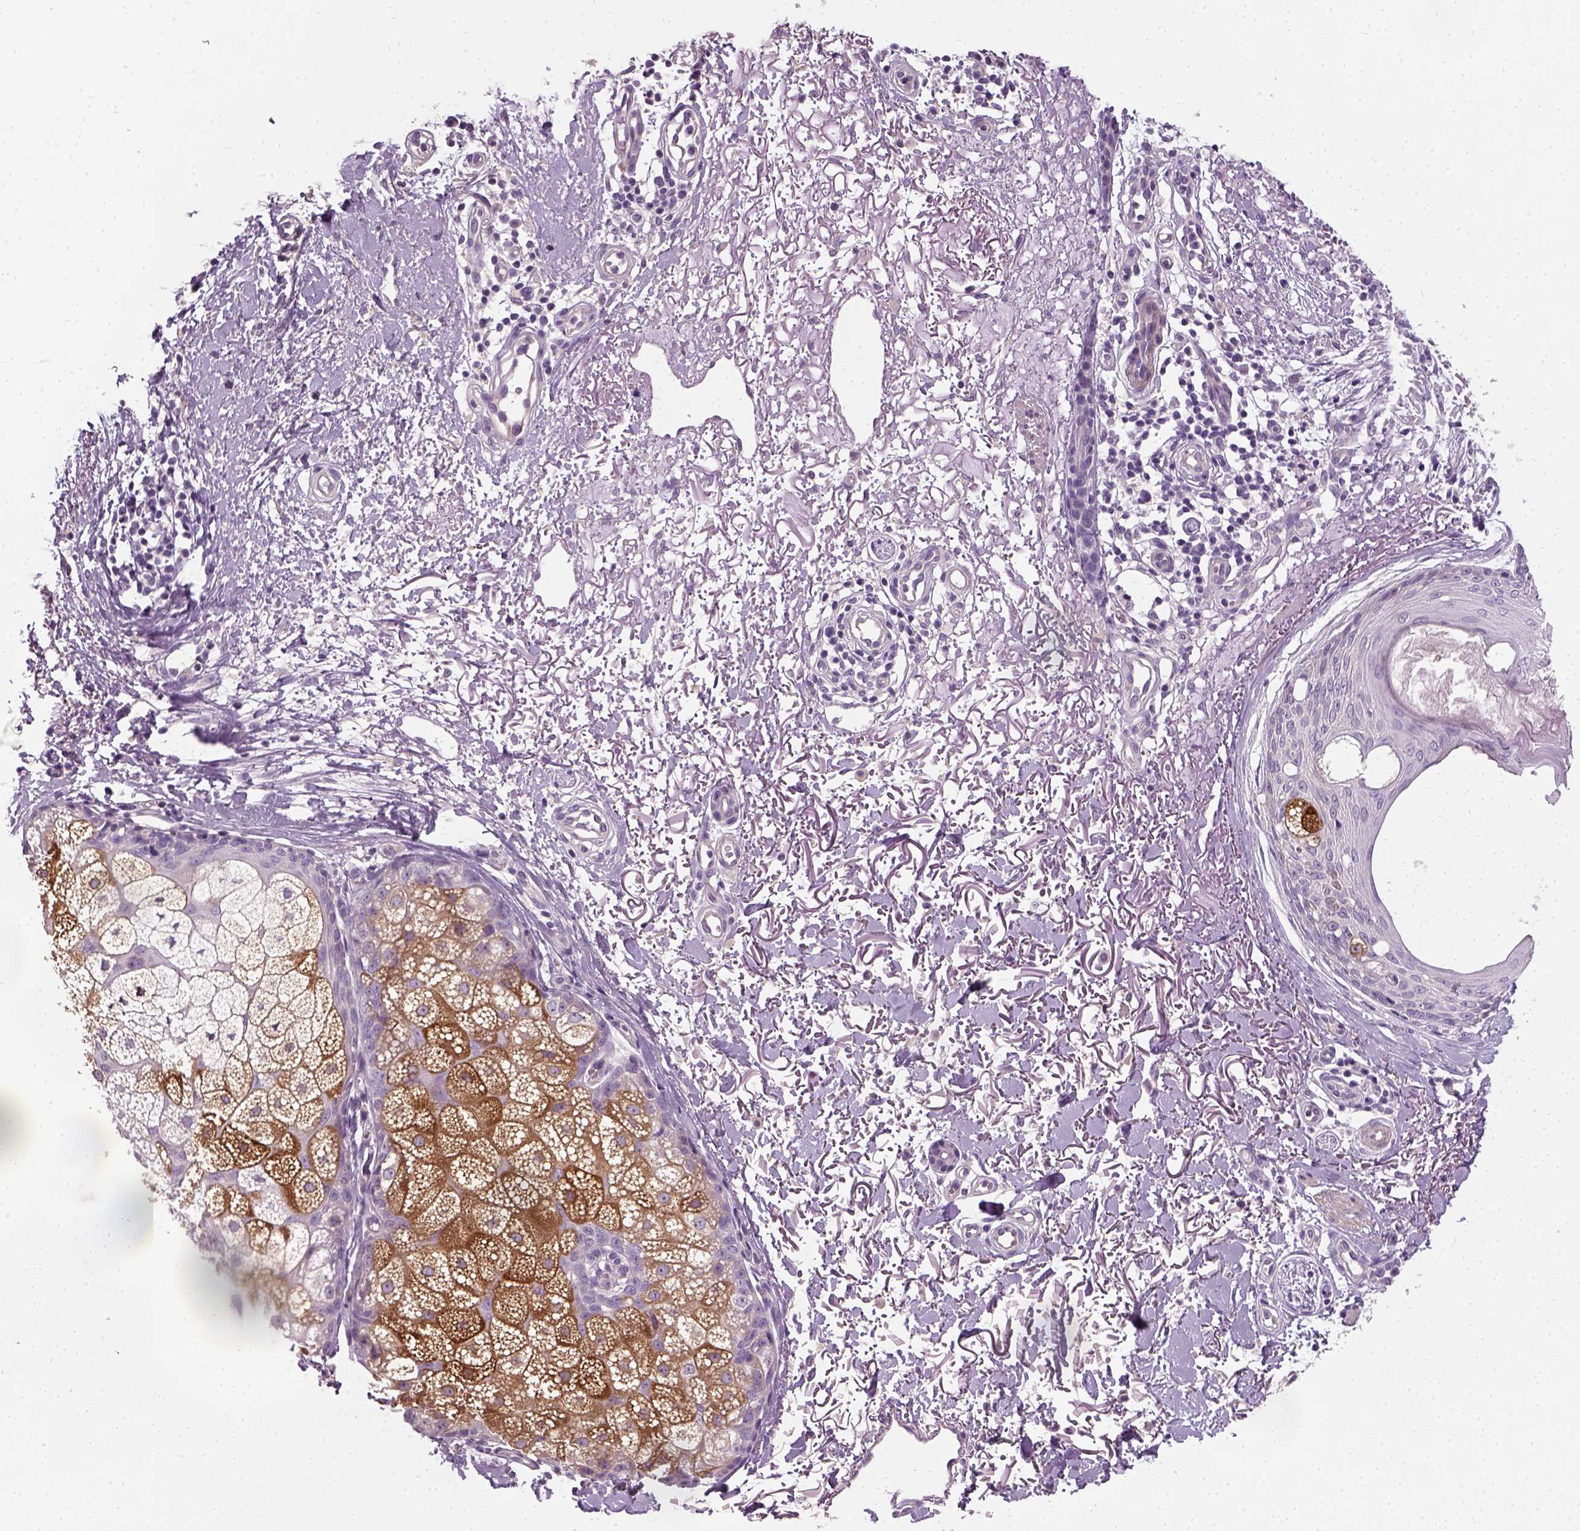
{"staining": {"intensity": "negative", "quantity": "none", "location": "none"}, "tissue": "skin cancer", "cell_type": "Tumor cells", "image_type": "cancer", "snomed": [{"axis": "morphology", "description": "Basal cell carcinoma"}, {"axis": "topography", "description": "Skin"}], "caption": "Immunohistochemistry (IHC) image of neoplastic tissue: human basal cell carcinoma (skin) stained with DAB (3,3'-diaminobenzidine) exhibits no significant protein positivity in tumor cells.", "gene": "ELOVL3", "patient": {"sex": "male", "age": 74}}